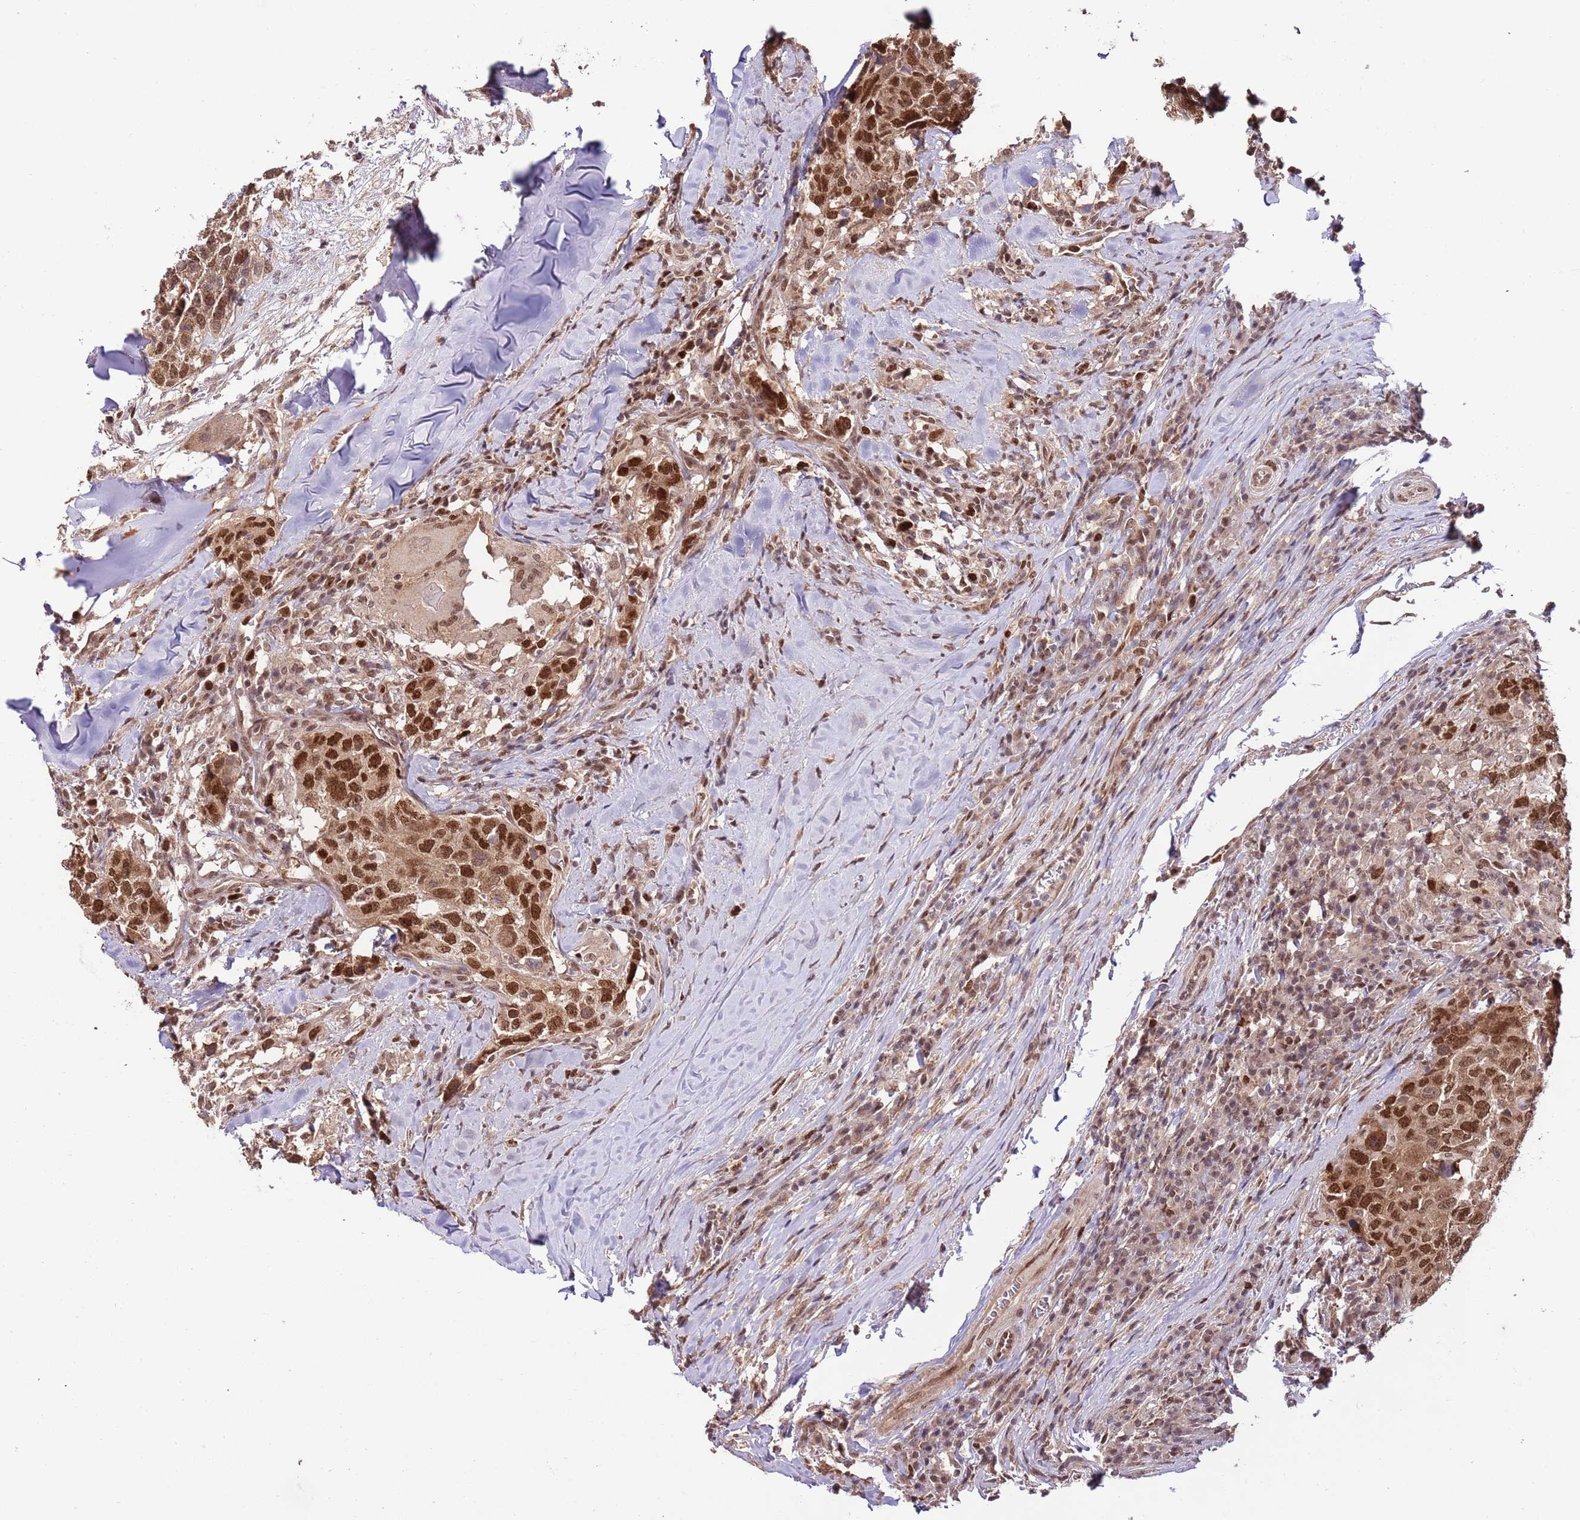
{"staining": {"intensity": "strong", "quantity": ">75%", "location": "nuclear"}, "tissue": "head and neck cancer", "cell_type": "Tumor cells", "image_type": "cancer", "snomed": [{"axis": "morphology", "description": "Normal tissue, NOS"}, {"axis": "morphology", "description": "Squamous cell carcinoma, NOS"}, {"axis": "topography", "description": "Skeletal muscle"}, {"axis": "topography", "description": "Vascular tissue"}, {"axis": "topography", "description": "Peripheral nerve tissue"}, {"axis": "topography", "description": "Head-Neck"}], "caption": "Protein expression analysis of human squamous cell carcinoma (head and neck) reveals strong nuclear expression in approximately >75% of tumor cells. (Stains: DAB in brown, nuclei in blue, Microscopy: brightfield microscopy at high magnification).", "gene": "RIF1", "patient": {"sex": "male", "age": 66}}